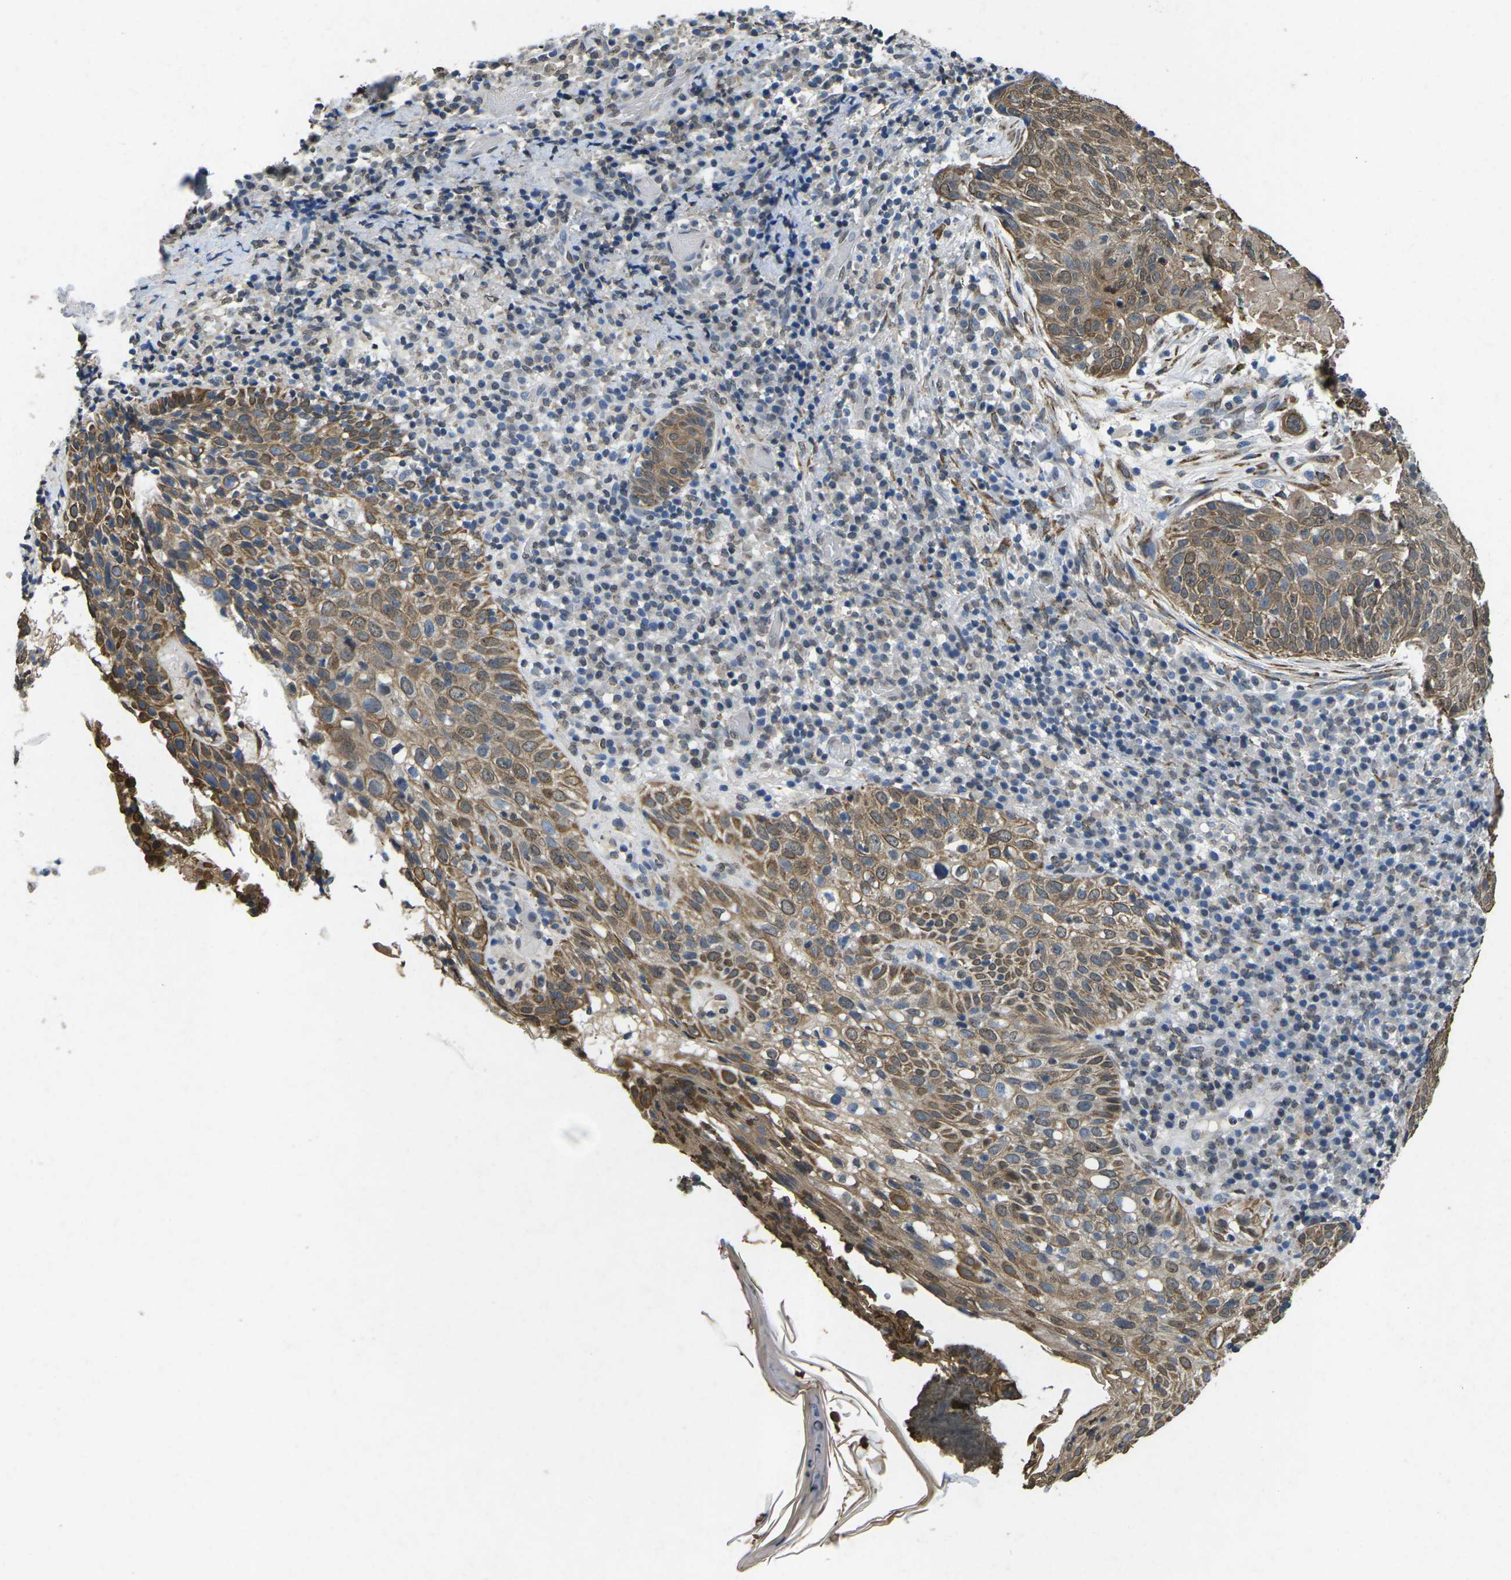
{"staining": {"intensity": "moderate", "quantity": ">75%", "location": "cytoplasmic/membranous"}, "tissue": "skin cancer", "cell_type": "Tumor cells", "image_type": "cancer", "snomed": [{"axis": "morphology", "description": "Squamous cell carcinoma in situ, NOS"}, {"axis": "morphology", "description": "Squamous cell carcinoma, NOS"}, {"axis": "topography", "description": "Skin"}], "caption": "A high-resolution histopathology image shows IHC staining of skin squamous cell carcinoma in situ, which shows moderate cytoplasmic/membranous expression in approximately >75% of tumor cells.", "gene": "SCNN1B", "patient": {"sex": "male", "age": 93}}